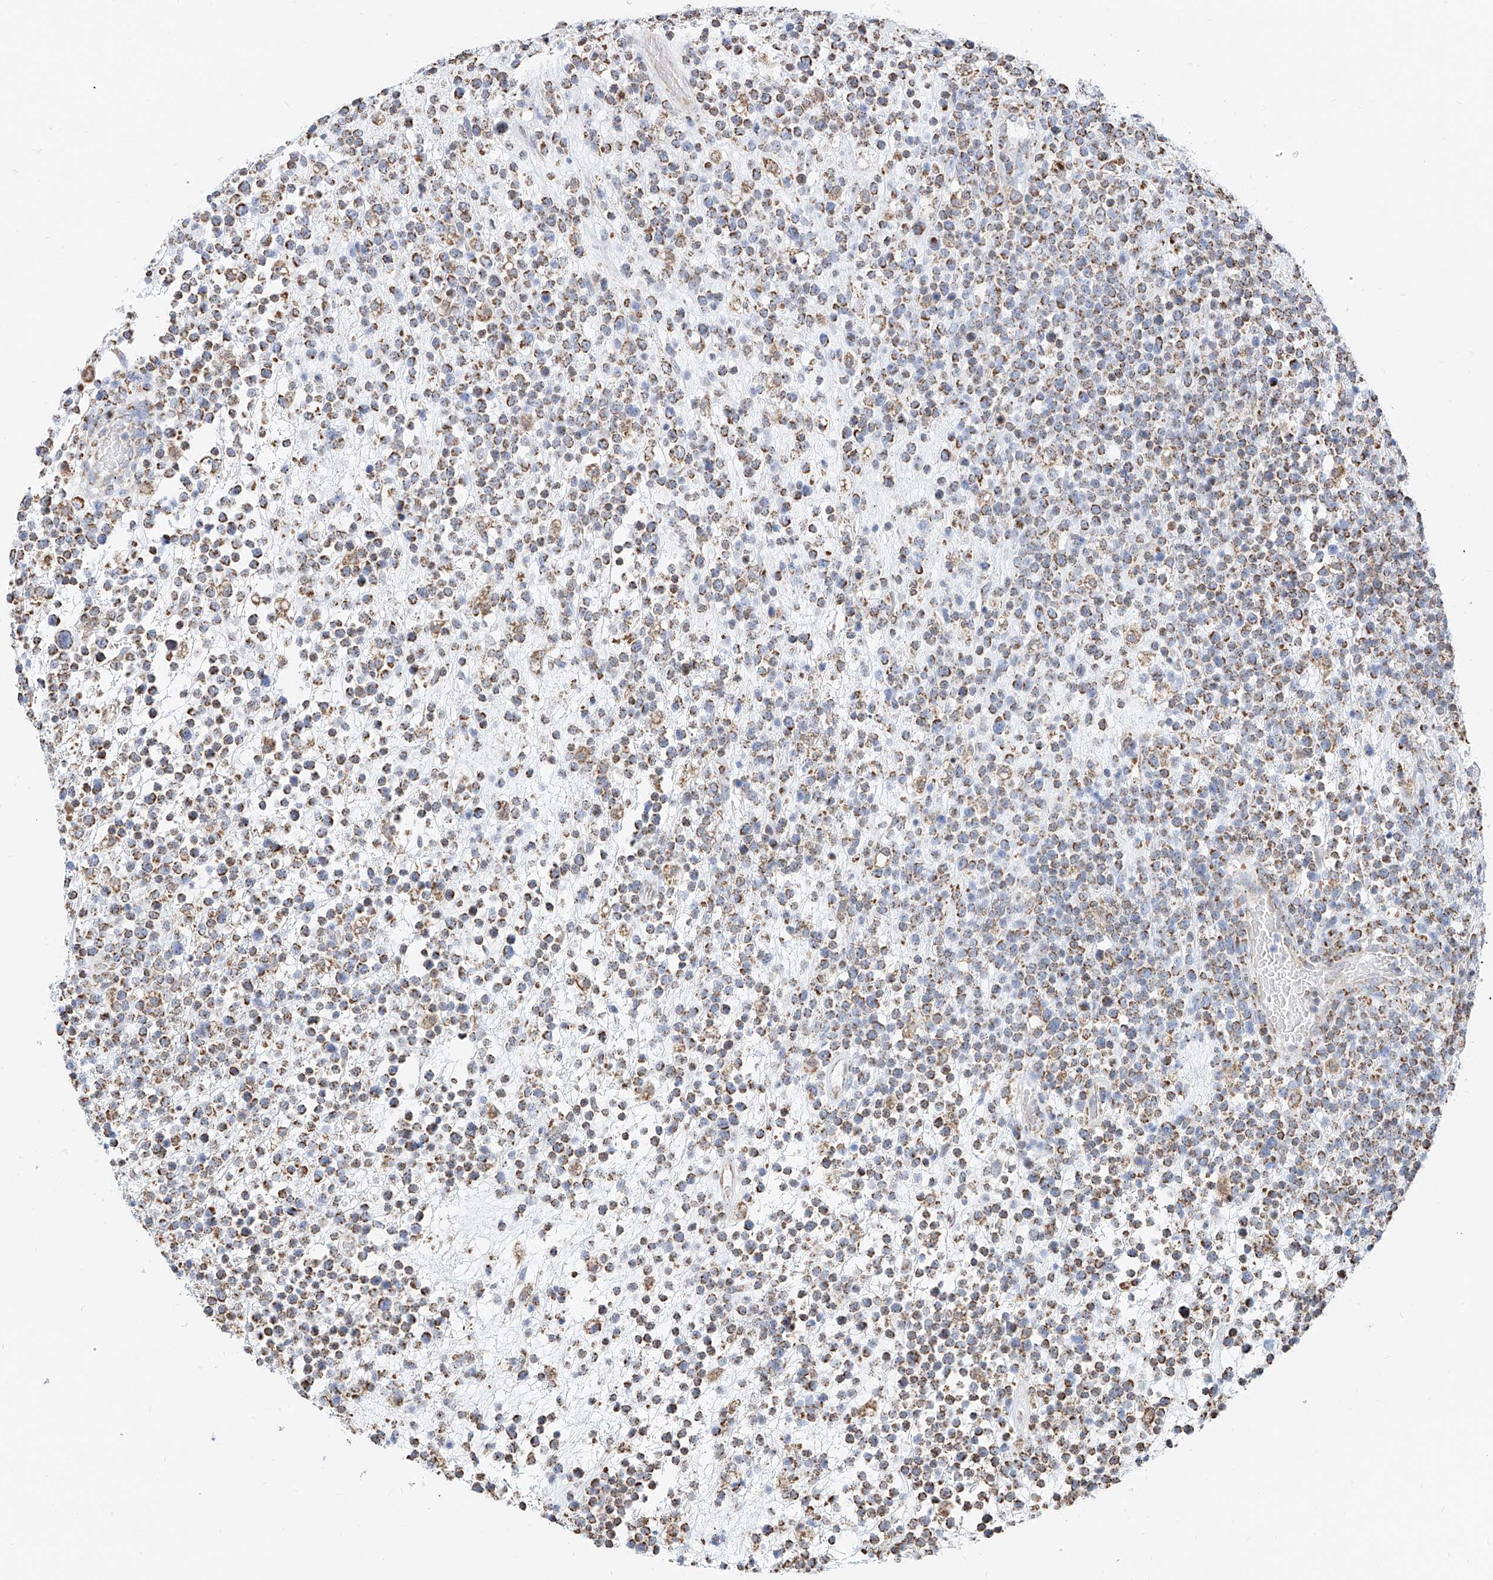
{"staining": {"intensity": "moderate", "quantity": ">75%", "location": "cytoplasmic/membranous"}, "tissue": "lymphoma", "cell_type": "Tumor cells", "image_type": "cancer", "snomed": [{"axis": "morphology", "description": "Malignant lymphoma, non-Hodgkin's type, High grade"}, {"axis": "topography", "description": "Colon"}], "caption": "Immunohistochemical staining of human lymphoma reveals medium levels of moderate cytoplasmic/membranous staining in about >75% of tumor cells. (DAB (3,3'-diaminobenzidine) IHC, brown staining for protein, blue staining for nuclei).", "gene": "NALCN", "patient": {"sex": "female", "age": 53}}